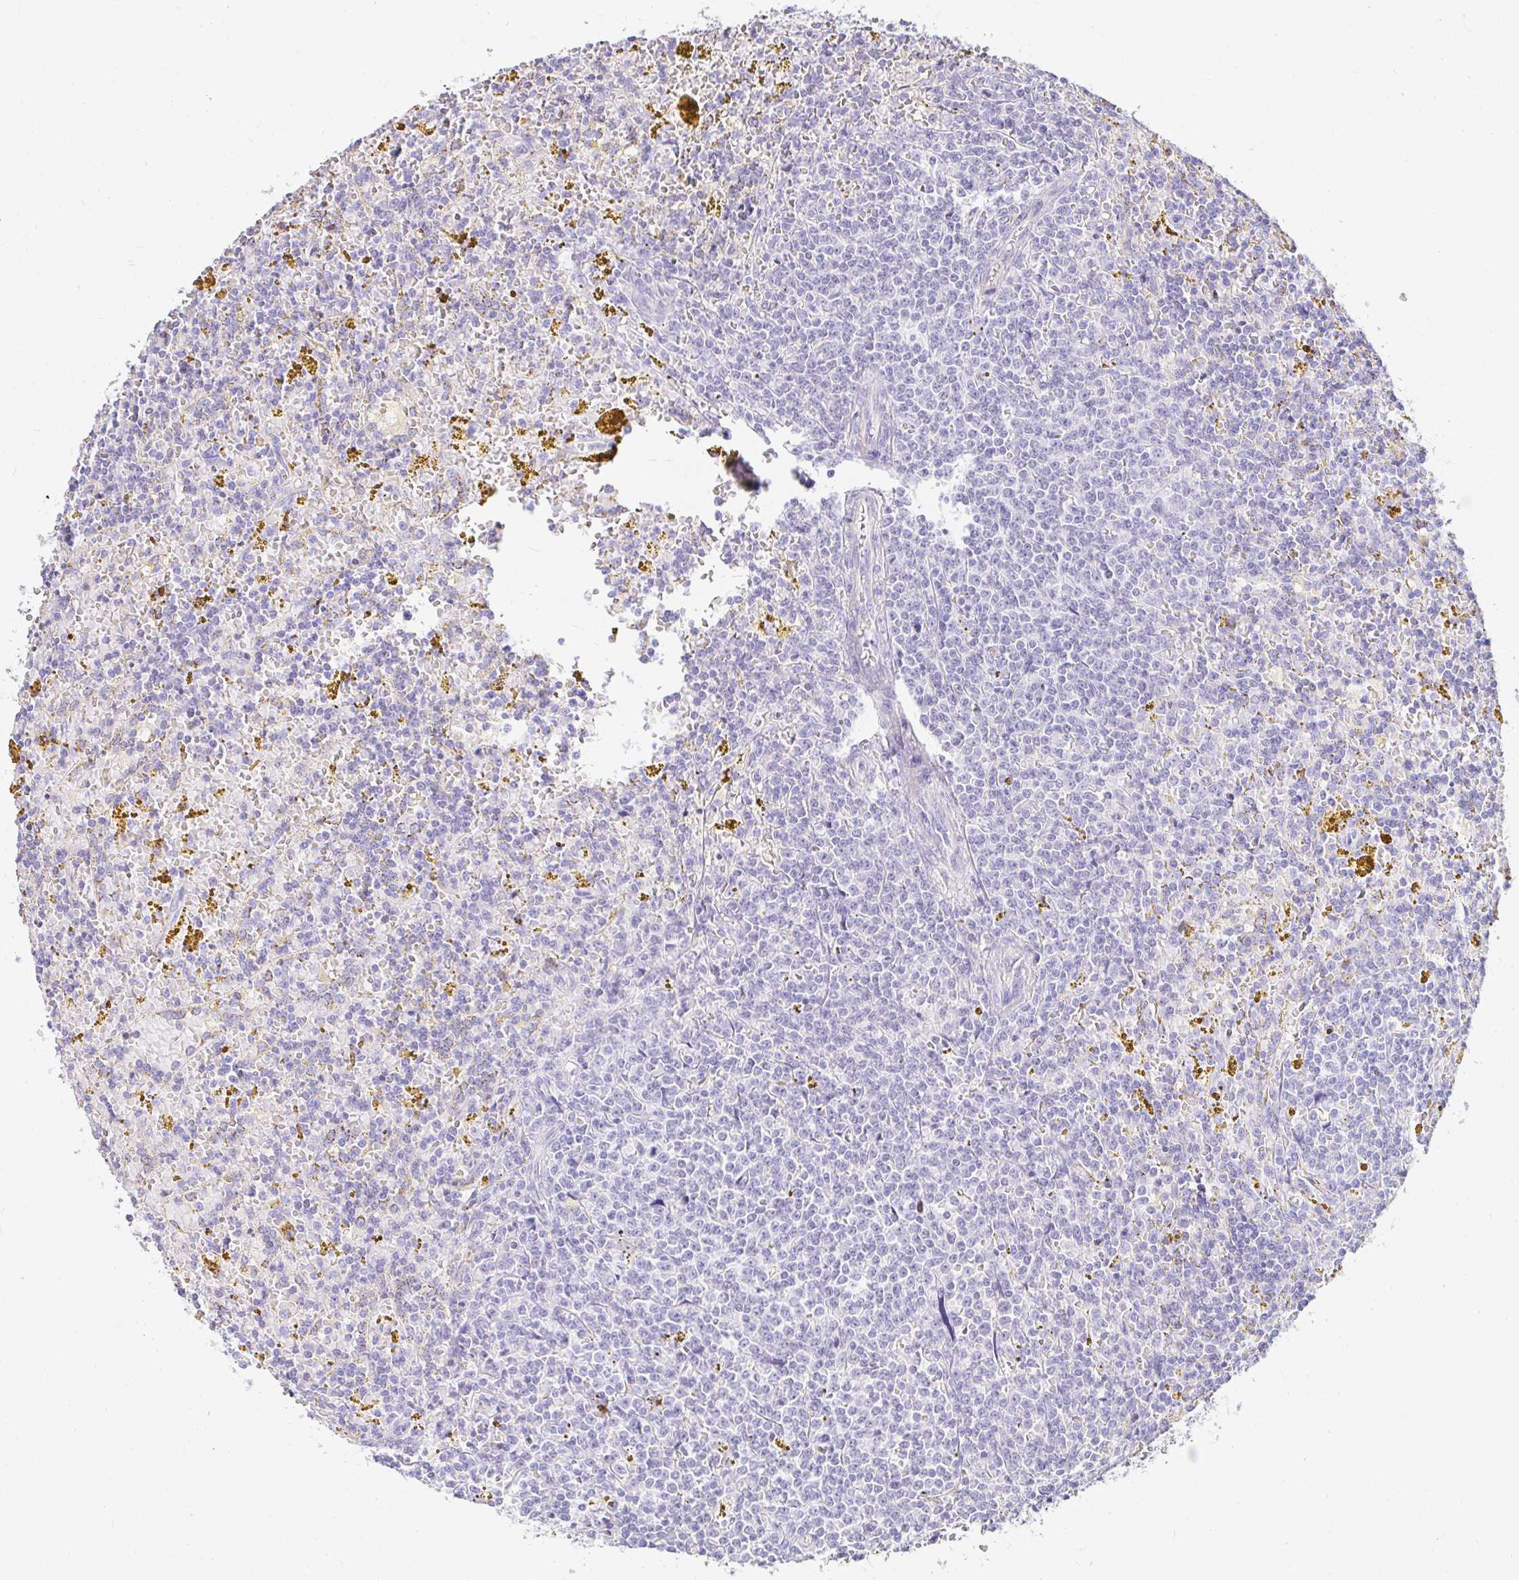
{"staining": {"intensity": "negative", "quantity": "none", "location": "none"}, "tissue": "lymphoma", "cell_type": "Tumor cells", "image_type": "cancer", "snomed": [{"axis": "morphology", "description": "Malignant lymphoma, non-Hodgkin's type, Low grade"}, {"axis": "topography", "description": "Spleen"}, {"axis": "topography", "description": "Lymph node"}], "caption": "High power microscopy histopathology image of an IHC photomicrograph of malignant lymphoma, non-Hodgkin's type (low-grade), revealing no significant staining in tumor cells. Brightfield microscopy of immunohistochemistry (IHC) stained with DAB (3,3'-diaminobenzidine) (brown) and hematoxylin (blue), captured at high magnification.", "gene": "CAPSL", "patient": {"sex": "female", "age": 66}}